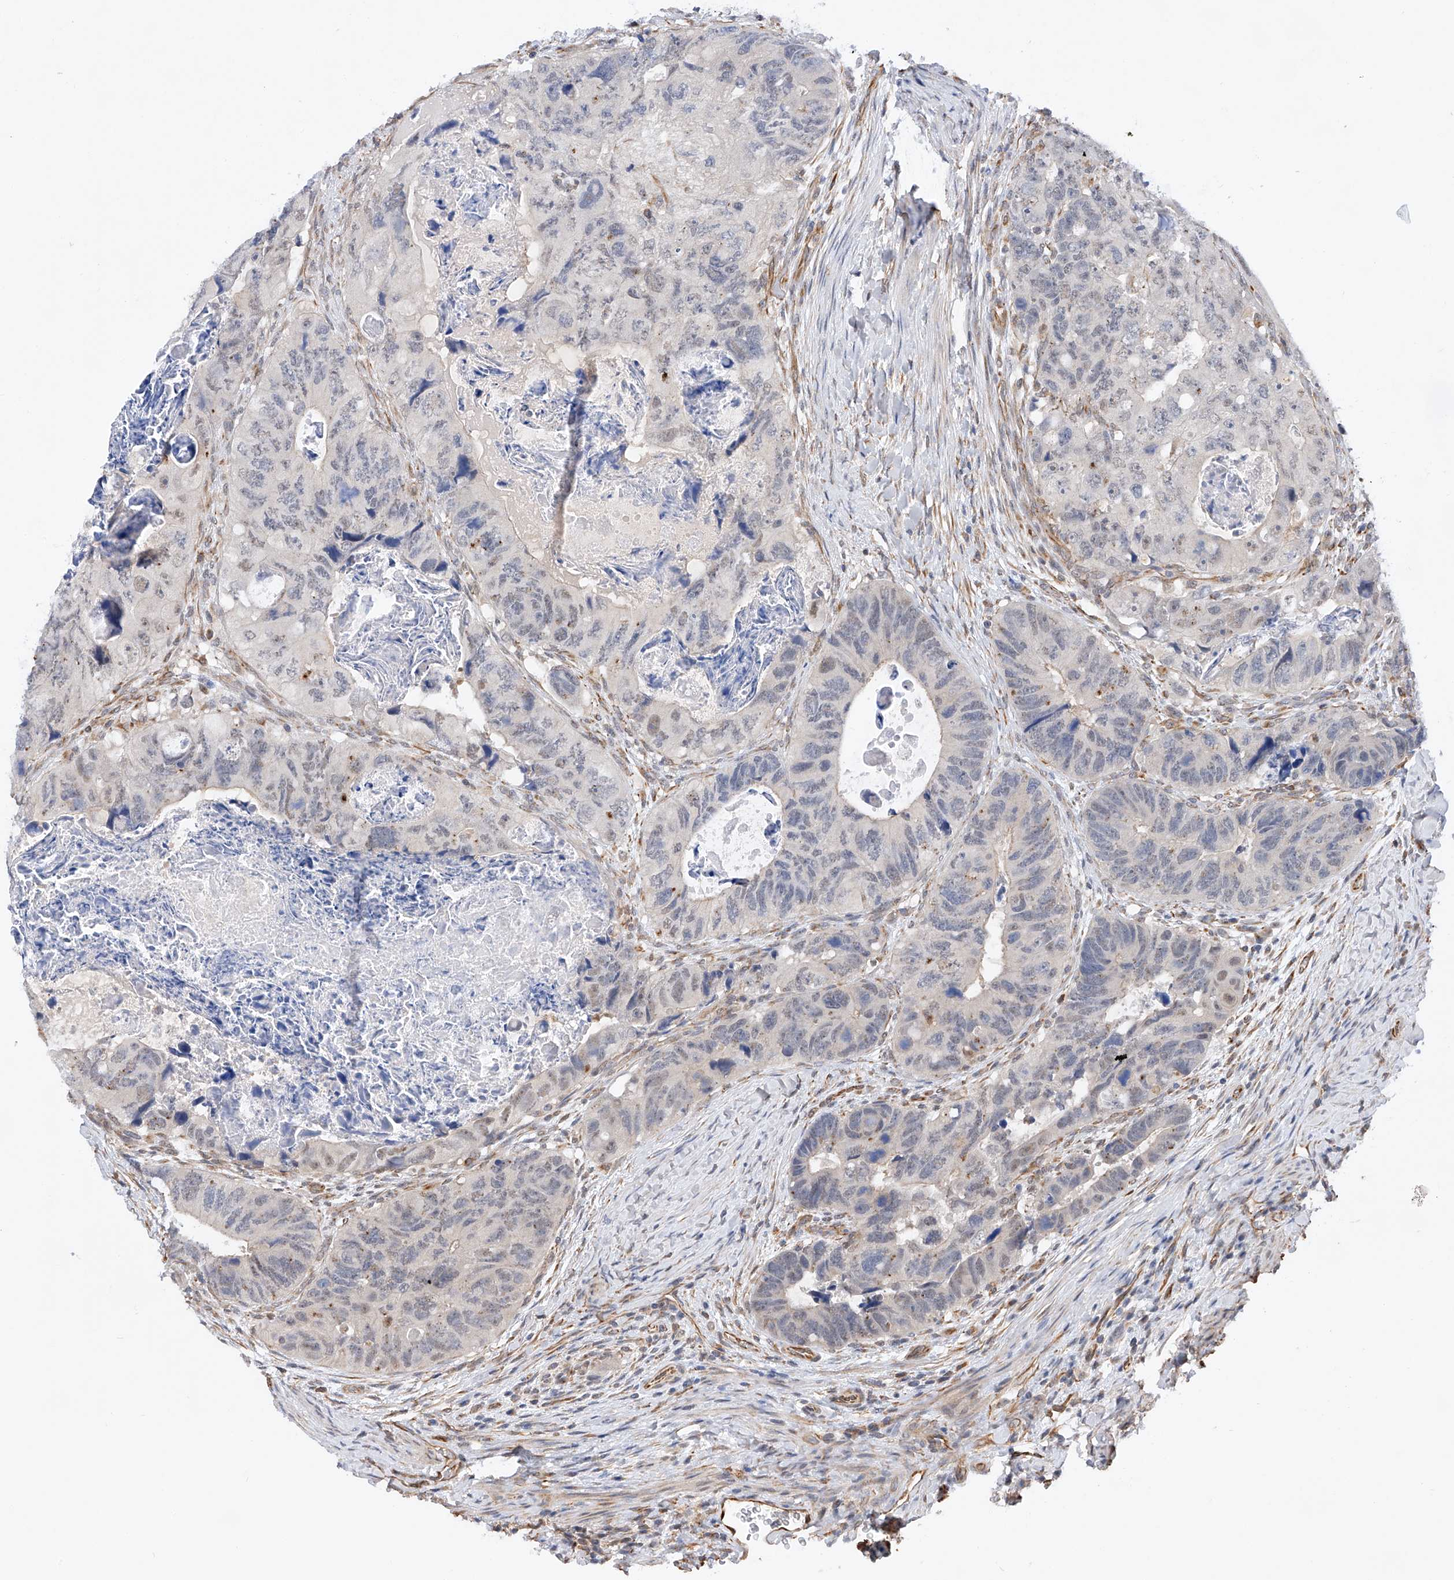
{"staining": {"intensity": "negative", "quantity": "none", "location": "none"}, "tissue": "colorectal cancer", "cell_type": "Tumor cells", "image_type": "cancer", "snomed": [{"axis": "morphology", "description": "Adenocarcinoma, NOS"}, {"axis": "topography", "description": "Rectum"}], "caption": "There is no significant staining in tumor cells of colorectal cancer.", "gene": "AMD1", "patient": {"sex": "male", "age": 59}}